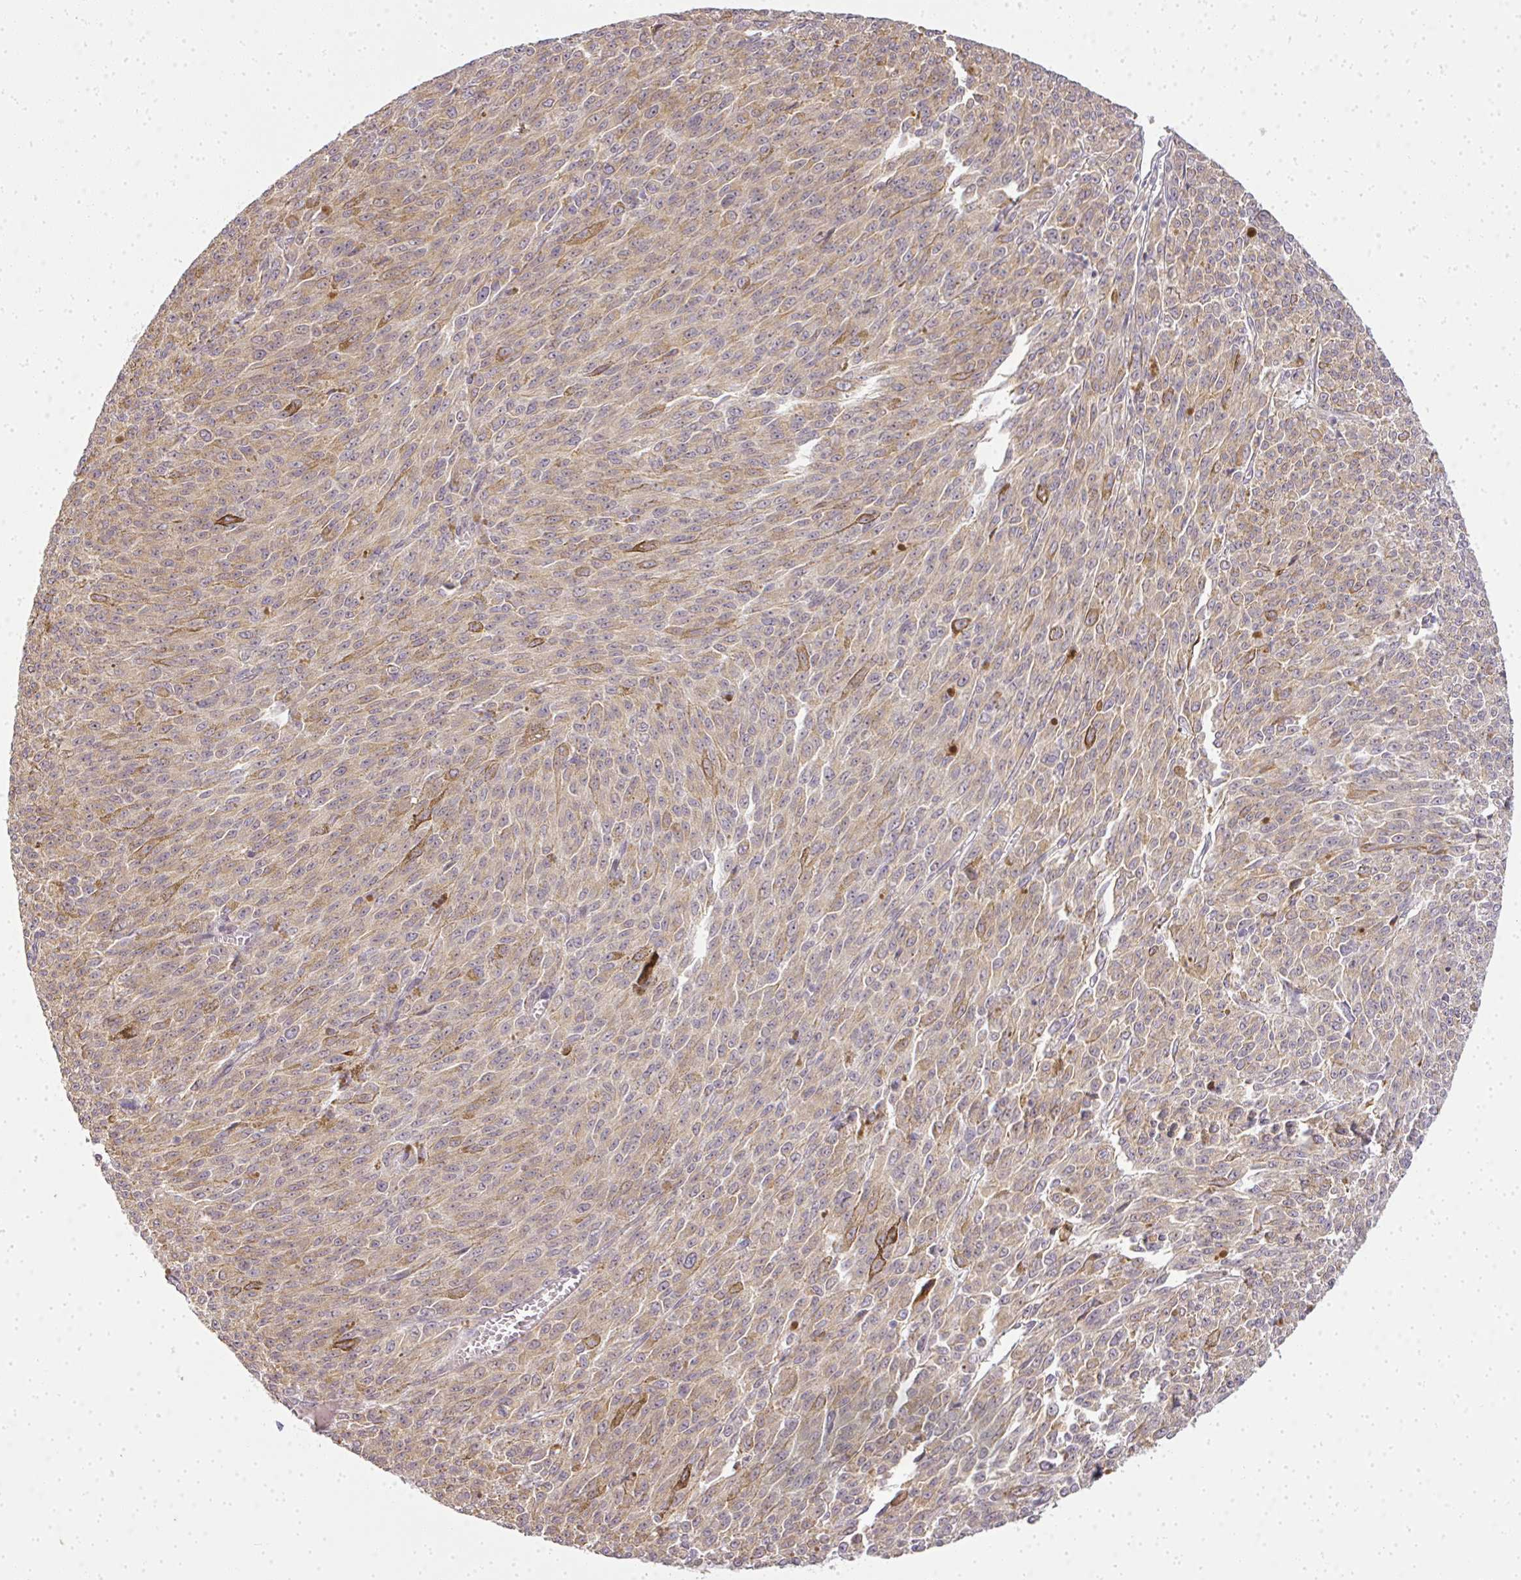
{"staining": {"intensity": "weak", "quantity": "25%-75%", "location": "cytoplasmic/membranous"}, "tissue": "melanoma", "cell_type": "Tumor cells", "image_type": "cancer", "snomed": [{"axis": "morphology", "description": "Malignant melanoma, NOS"}, {"axis": "topography", "description": "Skin"}], "caption": "Protein expression analysis of melanoma exhibits weak cytoplasmic/membranous positivity in about 25%-75% of tumor cells. (DAB (3,3'-diaminobenzidine) = brown stain, brightfield microscopy at high magnification).", "gene": "MED19", "patient": {"sex": "female", "age": 52}}